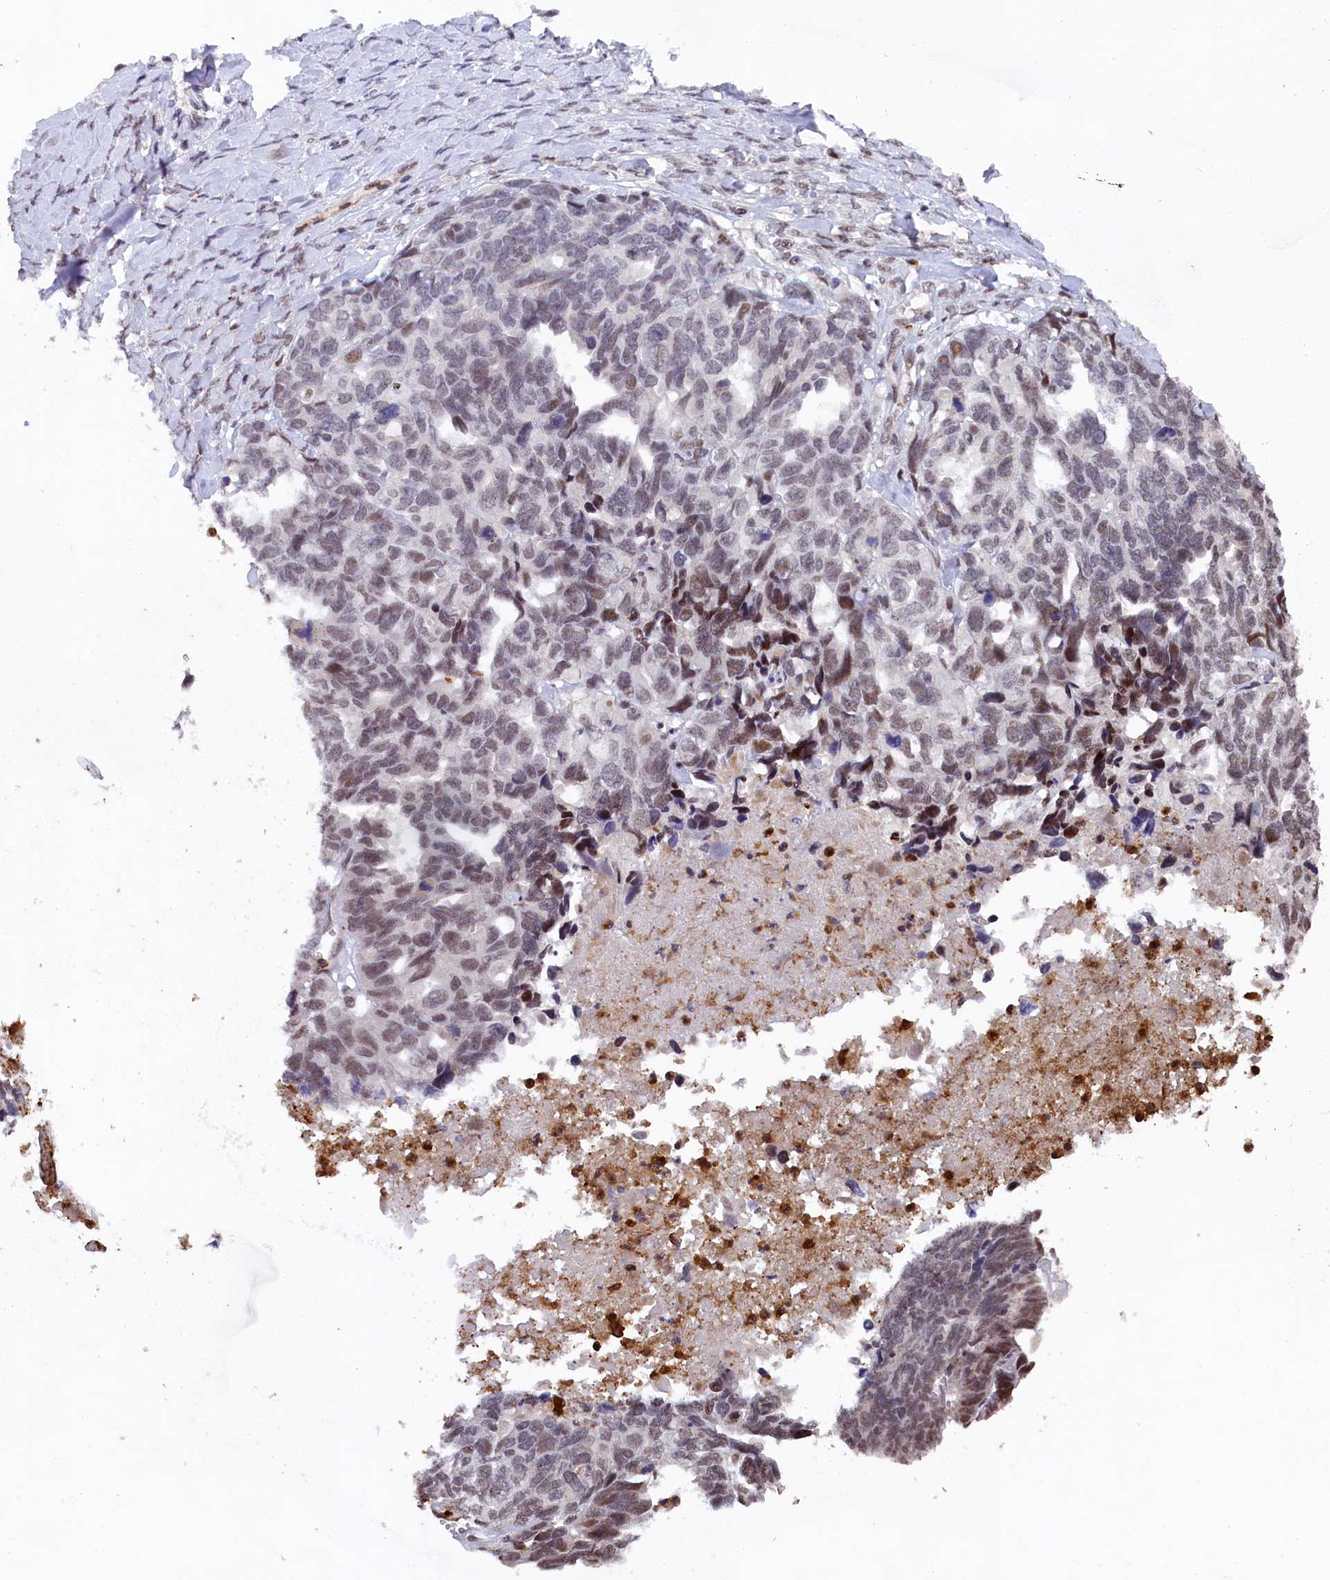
{"staining": {"intensity": "moderate", "quantity": "<25%", "location": "nuclear"}, "tissue": "ovarian cancer", "cell_type": "Tumor cells", "image_type": "cancer", "snomed": [{"axis": "morphology", "description": "Cystadenocarcinoma, serous, NOS"}, {"axis": "topography", "description": "Ovary"}], "caption": "Human serous cystadenocarcinoma (ovarian) stained with a protein marker demonstrates moderate staining in tumor cells.", "gene": "ADIG", "patient": {"sex": "female", "age": 79}}